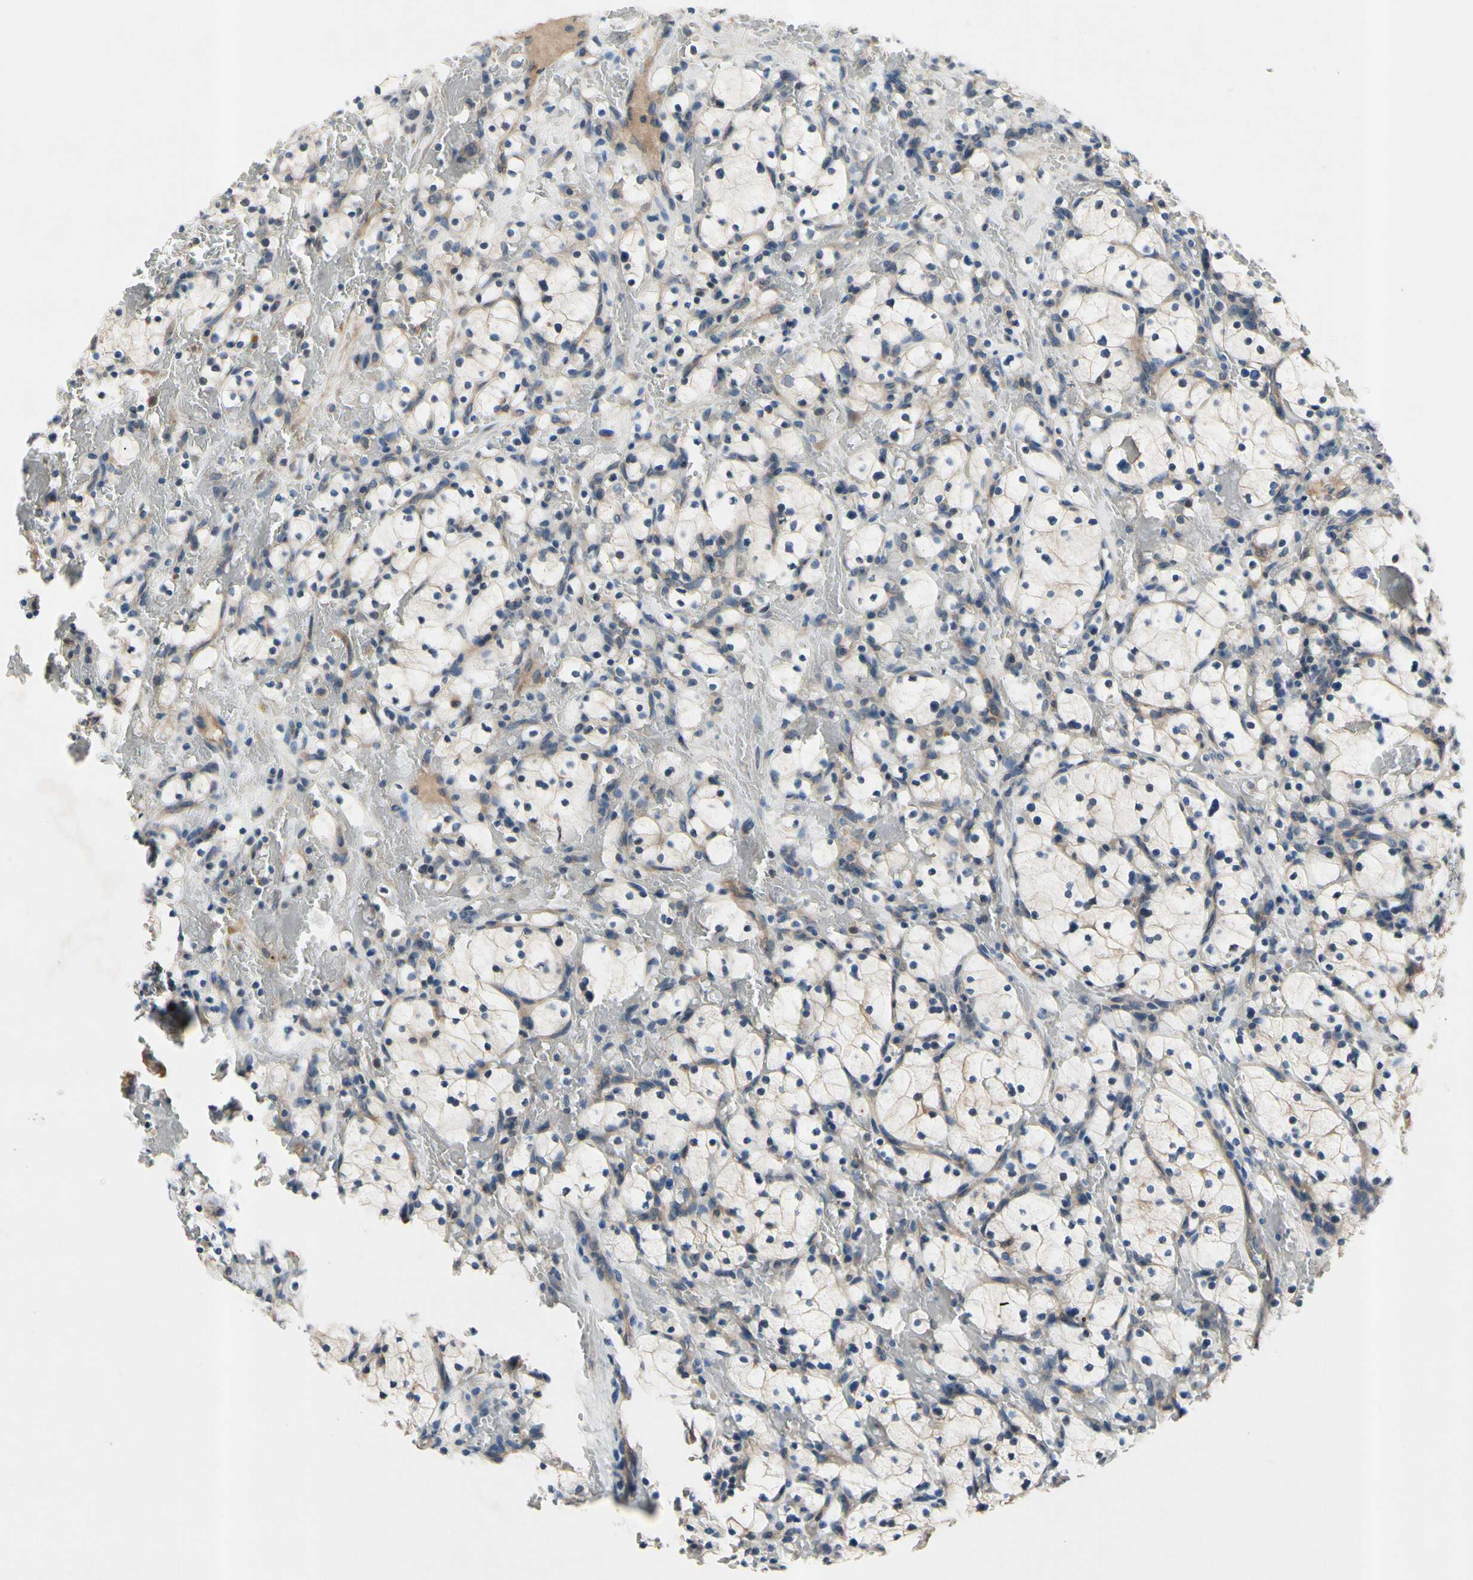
{"staining": {"intensity": "negative", "quantity": "none", "location": "none"}, "tissue": "renal cancer", "cell_type": "Tumor cells", "image_type": "cancer", "snomed": [{"axis": "morphology", "description": "Adenocarcinoma, NOS"}, {"axis": "topography", "description": "Kidney"}], "caption": "Human adenocarcinoma (renal) stained for a protein using IHC exhibits no staining in tumor cells.", "gene": "ICAM5", "patient": {"sex": "female", "age": 83}}